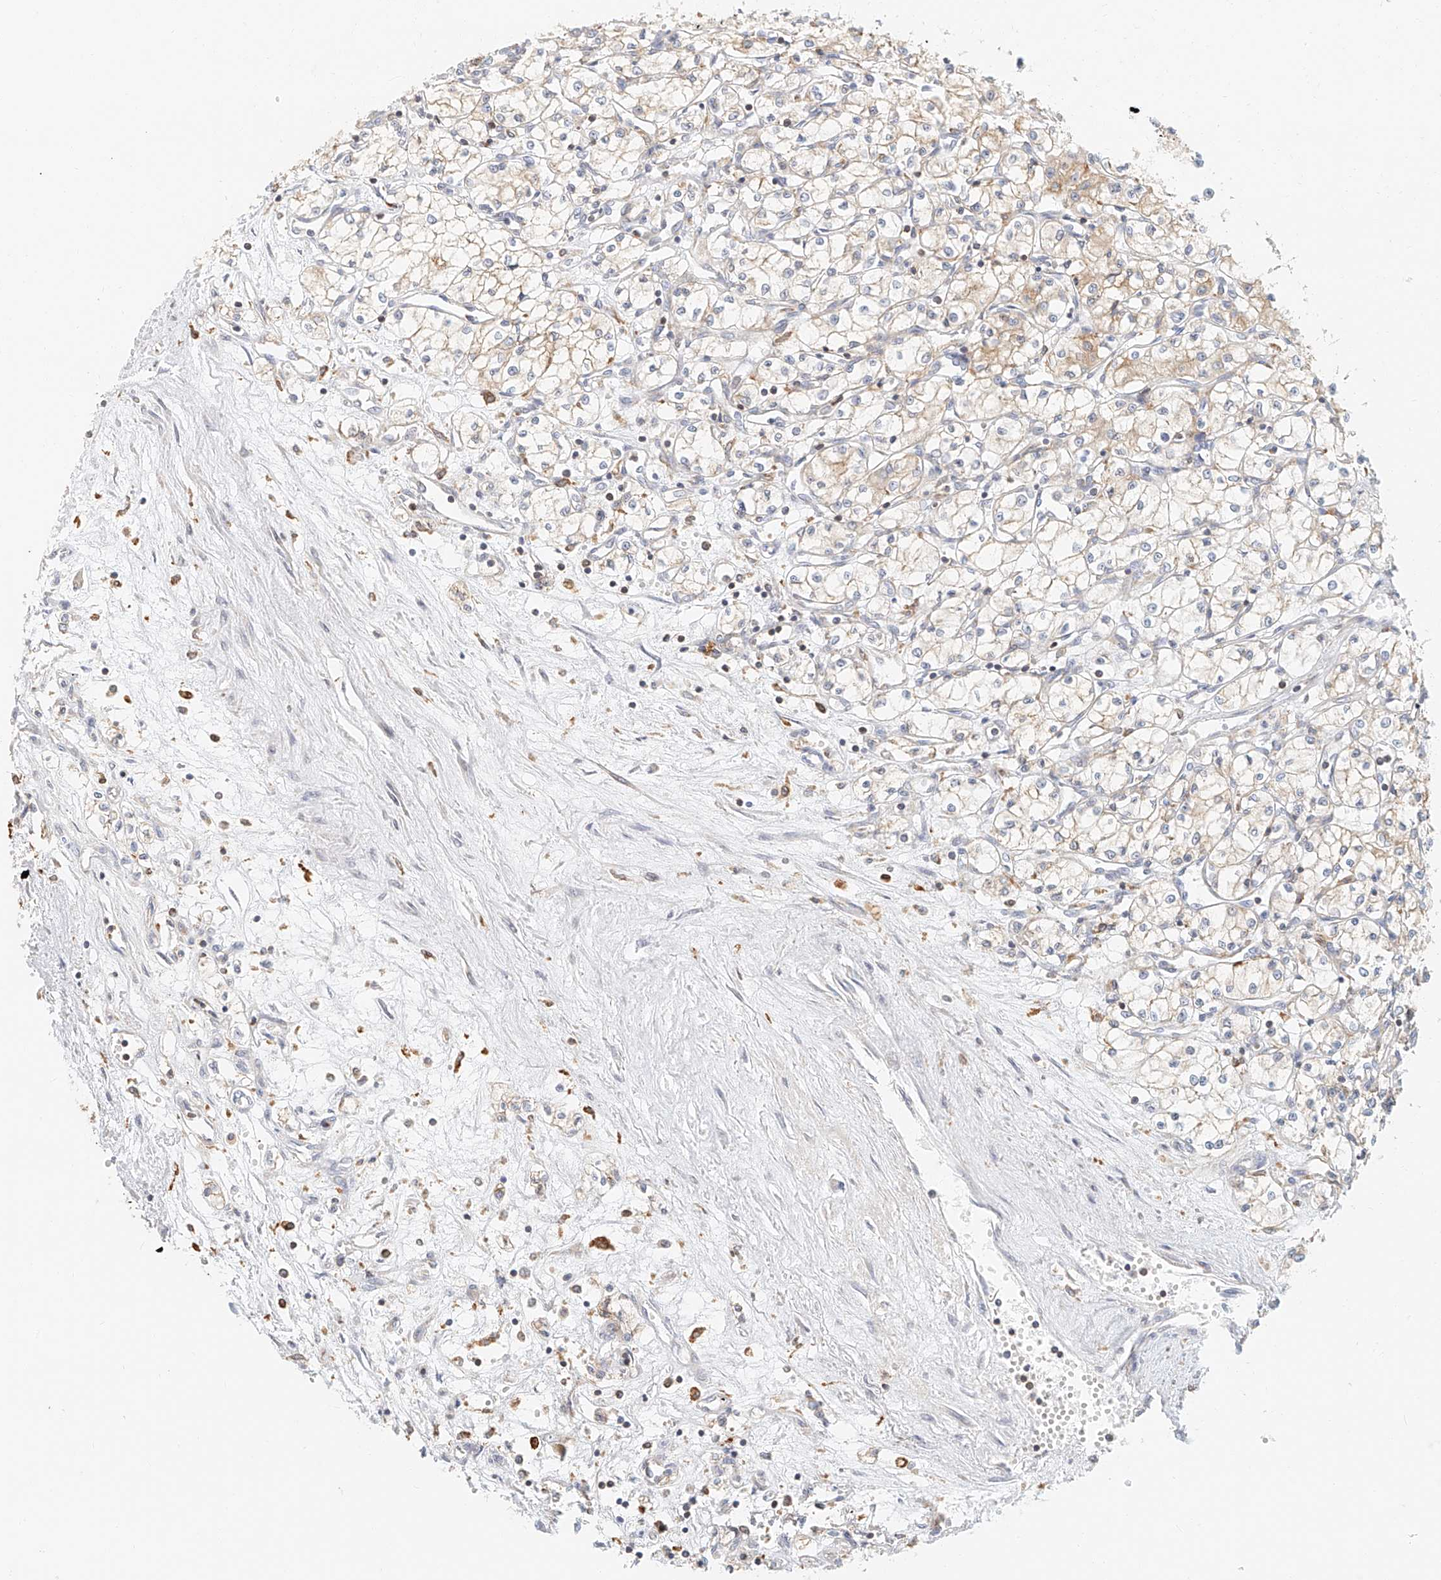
{"staining": {"intensity": "weak", "quantity": "<25%", "location": "cytoplasmic/membranous"}, "tissue": "renal cancer", "cell_type": "Tumor cells", "image_type": "cancer", "snomed": [{"axis": "morphology", "description": "Adenocarcinoma, NOS"}, {"axis": "topography", "description": "Kidney"}], "caption": "An immunohistochemistry photomicrograph of renal cancer is shown. There is no staining in tumor cells of renal cancer.", "gene": "DHRS7", "patient": {"sex": "male", "age": 59}}